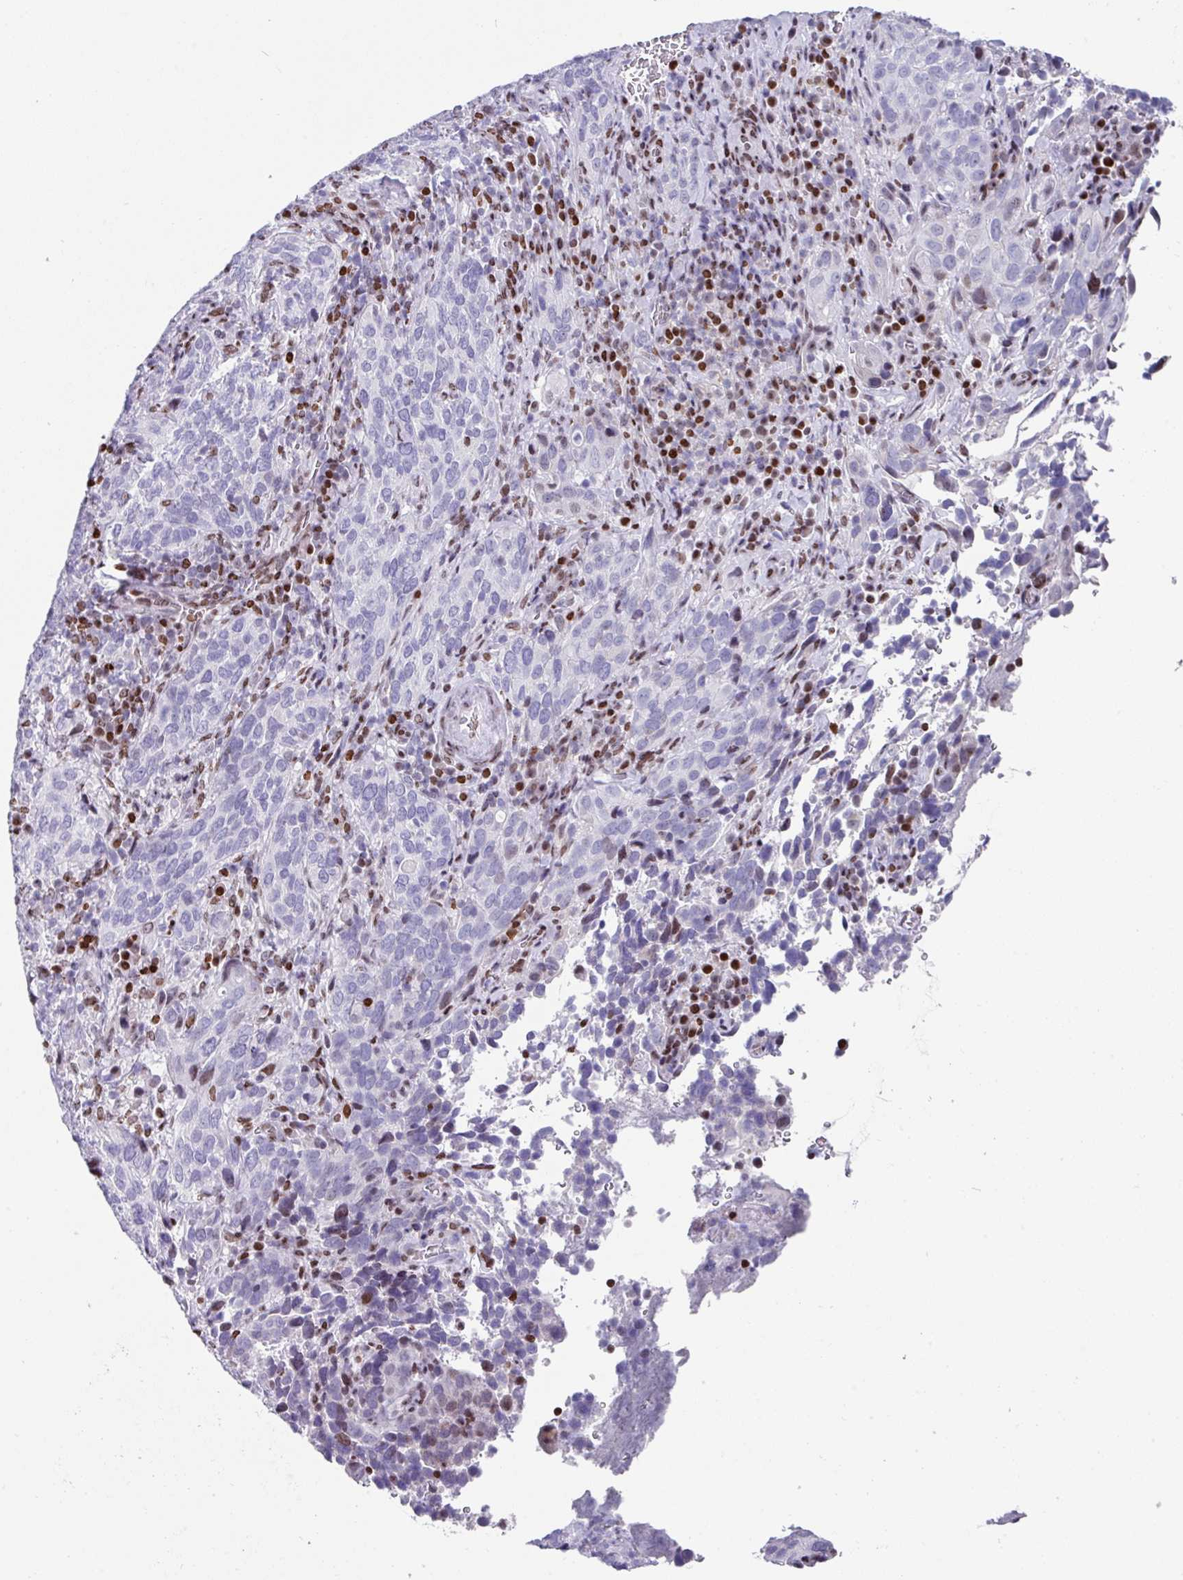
{"staining": {"intensity": "moderate", "quantity": "<25%", "location": "nuclear"}, "tissue": "cervical cancer", "cell_type": "Tumor cells", "image_type": "cancer", "snomed": [{"axis": "morphology", "description": "Squamous cell carcinoma, NOS"}, {"axis": "topography", "description": "Cervix"}], "caption": "IHC (DAB (3,3'-diaminobenzidine)) staining of human cervical cancer (squamous cell carcinoma) demonstrates moderate nuclear protein expression in approximately <25% of tumor cells.", "gene": "TCF3", "patient": {"sex": "female", "age": 51}}